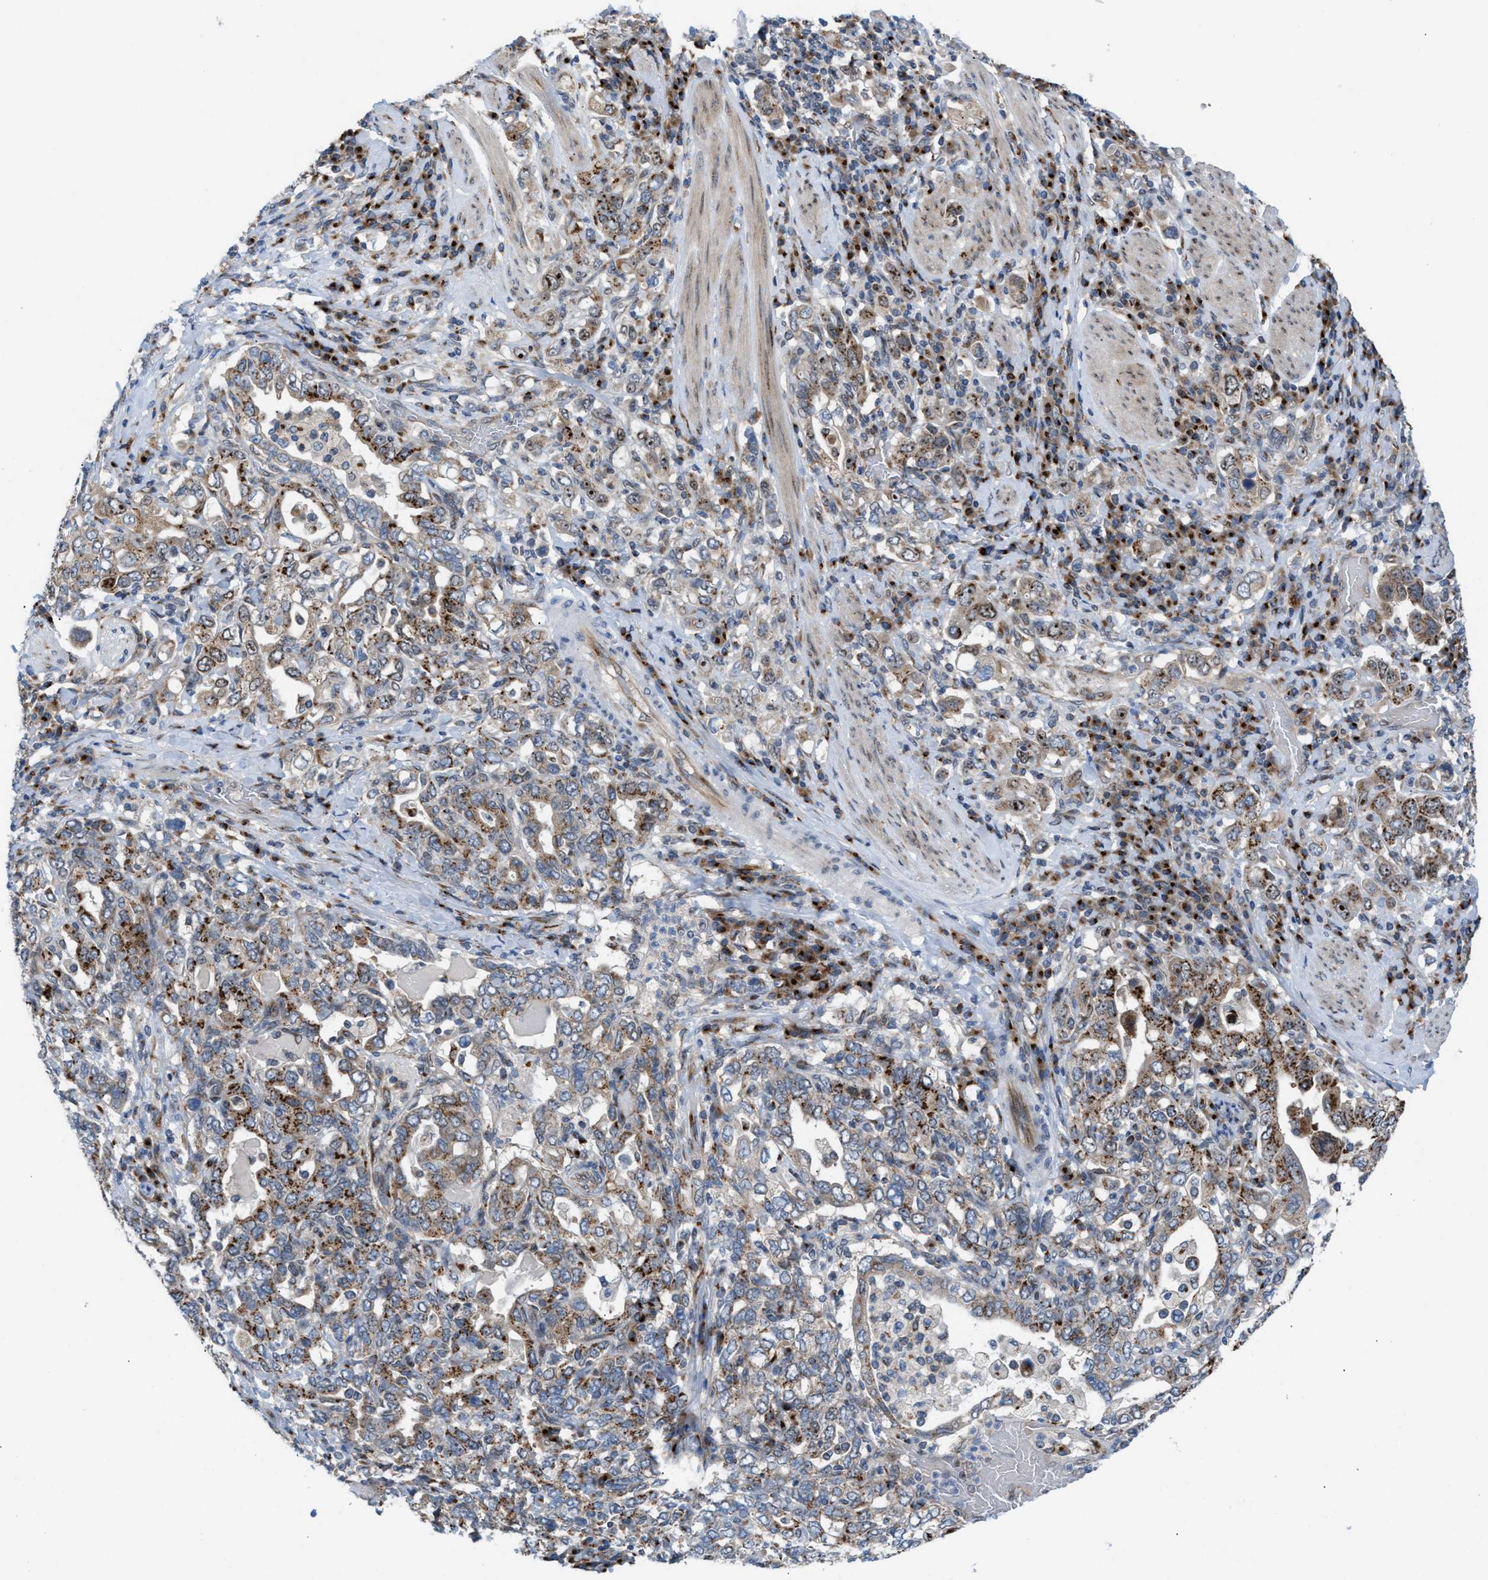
{"staining": {"intensity": "strong", "quantity": "25%-75%", "location": "cytoplasmic/membranous"}, "tissue": "stomach cancer", "cell_type": "Tumor cells", "image_type": "cancer", "snomed": [{"axis": "morphology", "description": "Adenocarcinoma, NOS"}, {"axis": "topography", "description": "Stomach, upper"}], "caption": "IHC image of neoplastic tissue: human stomach cancer (adenocarcinoma) stained using immunohistochemistry shows high levels of strong protein expression localized specifically in the cytoplasmic/membranous of tumor cells, appearing as a cytoplasmic/membranous brown color.", "gene": "SLC38A10", "patient": {"sex": "male", "age": 62}}